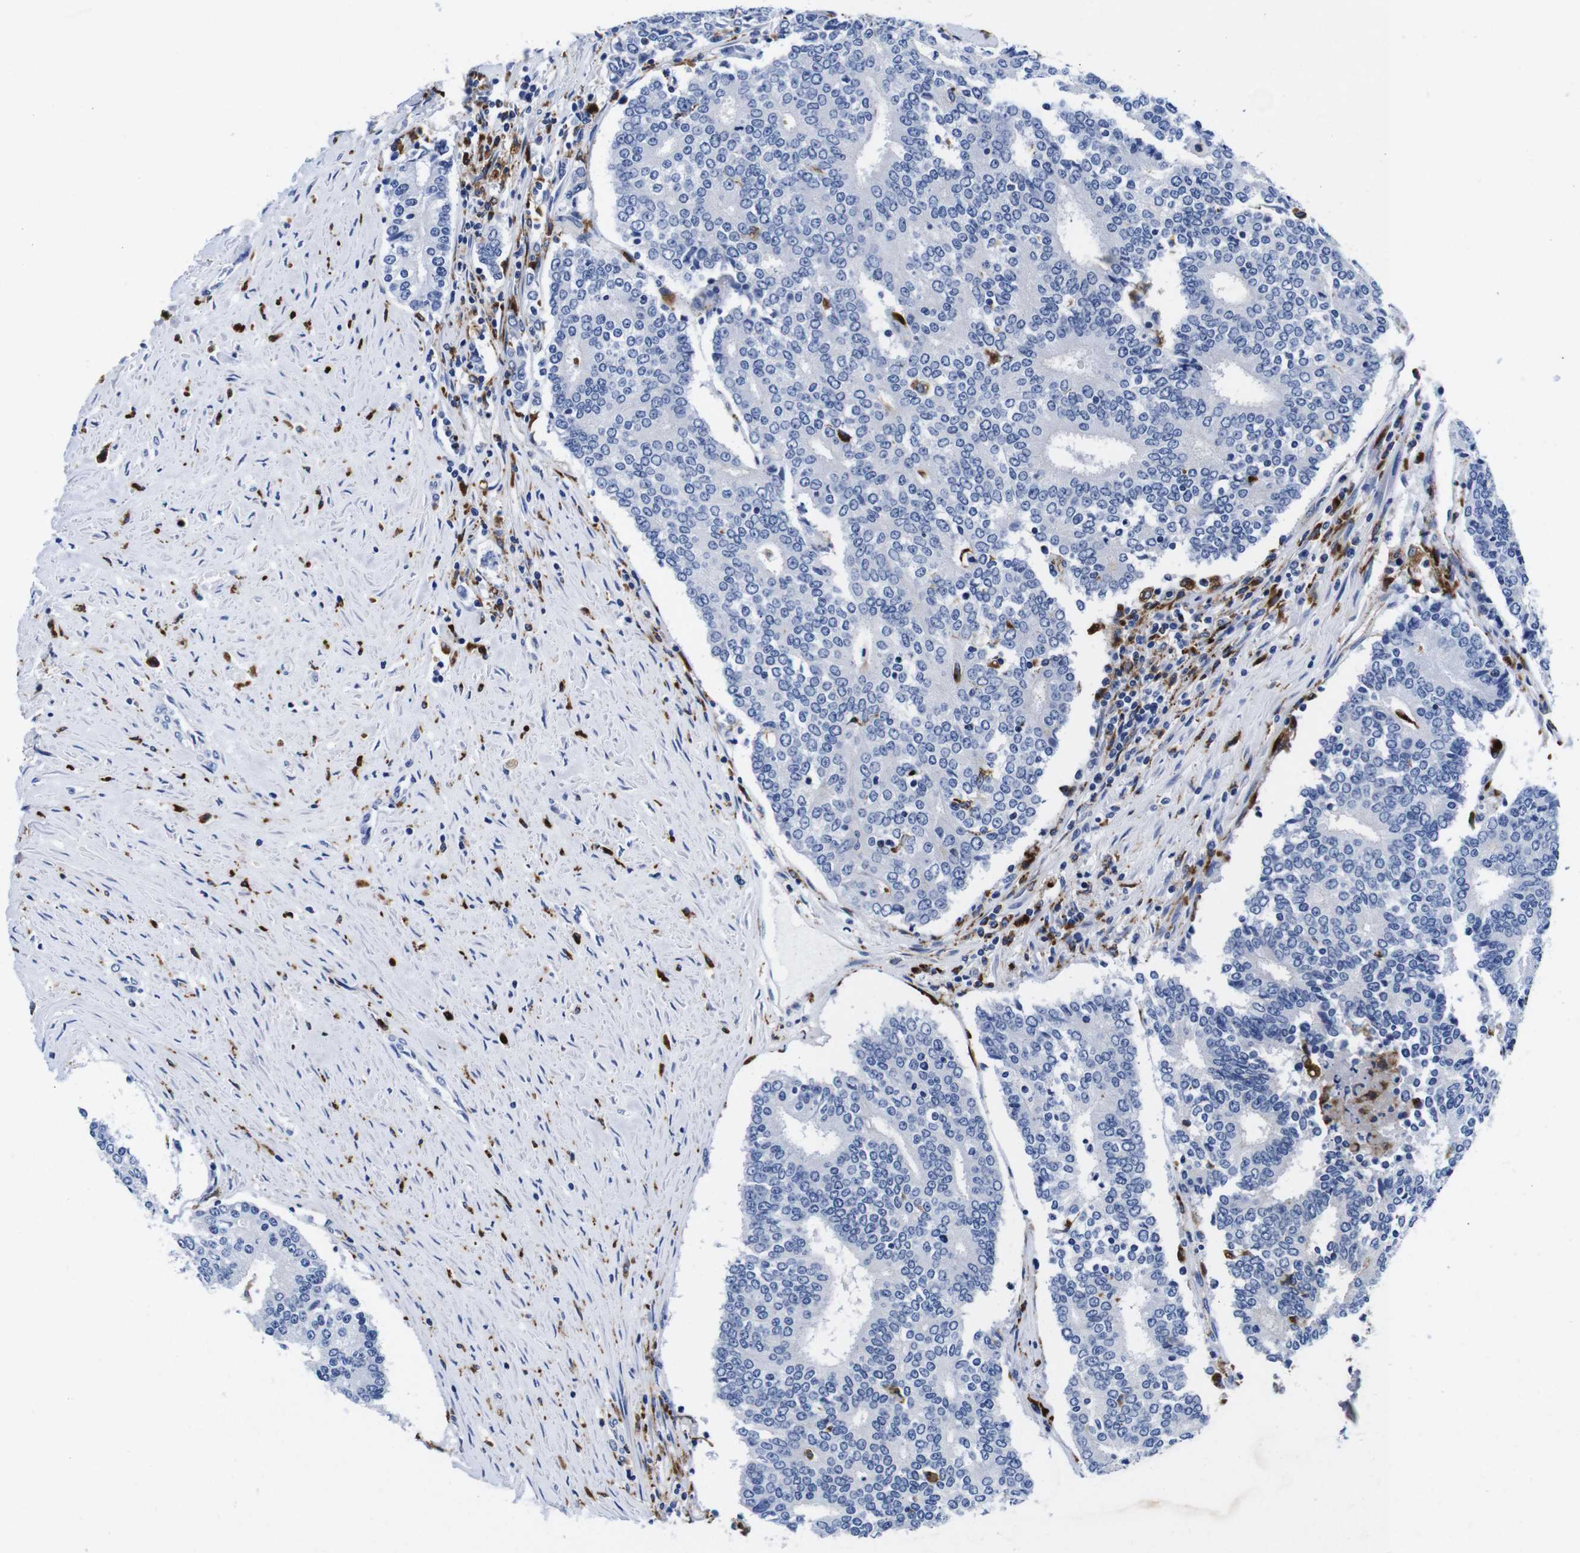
{"staining": {"intensity": "negative", "quantity": "none", "location": "none"}, "tissue": "prostate cancer", "cell_type": "Tumor cells", "image_type": "cancer", "snomed": [{"axis": "morphology", "description": "Normal tissue, NOS"}, {"axis": "morphology", "description": "Adenocarcinoma, High grade"}, {"axis": "topography", "description": "Prostate"}, {"axis": "topography", "description": "Seminal veicle"}], "caption": "This histopathology image is of prostate cancer (adenocarcinoma (high-grade)) stained with immunohistochemistry to label a protein in brown with the nuclei are counter-stained blue. There is no staining in tumor cells.", "gene": "HLA-DMB", "patient": {"sex": "male", "age": 55}}